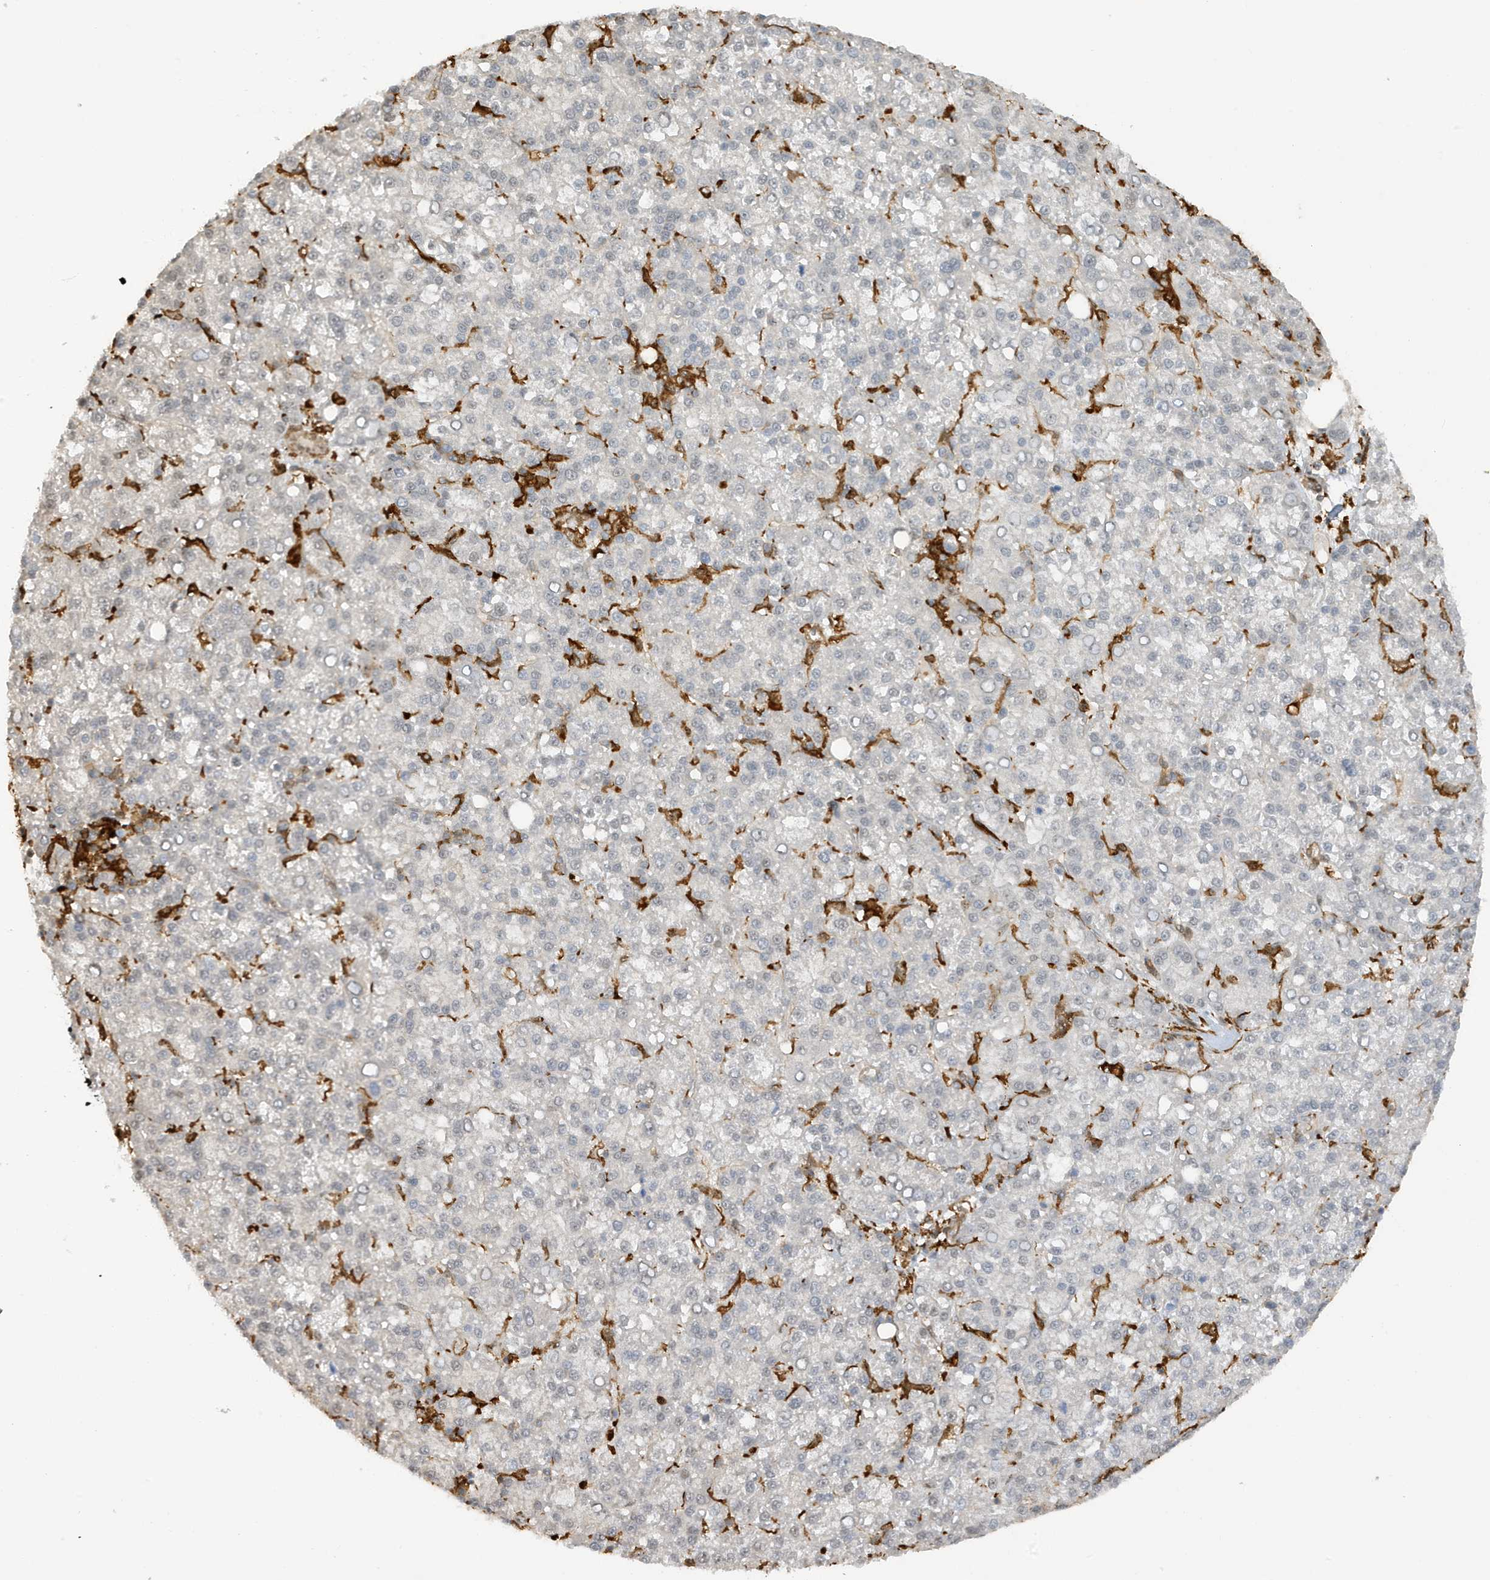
{"staining": {"intensity": "negative", "quantity": "none", "location": "none"}, "tissue": "liver cancer", "cell_type": "Tumor cells", "image_type": "cancer", "snomed": [{"axis": "morphology", "description": "Carcinoma, Hepatocellular, NOS"}, {"axis": "topography", "description": "Liver"}], "caption": "This micrograph is of hepatocellular carcinoma (liver) stained with immunohistochemistry (IHC) to label a protein in brown with the nuclei are counter-stained blue. There is no staining in tumor cells.", "gene": "PHACTR2", "patient": {"sex": "female", "age": 58}}